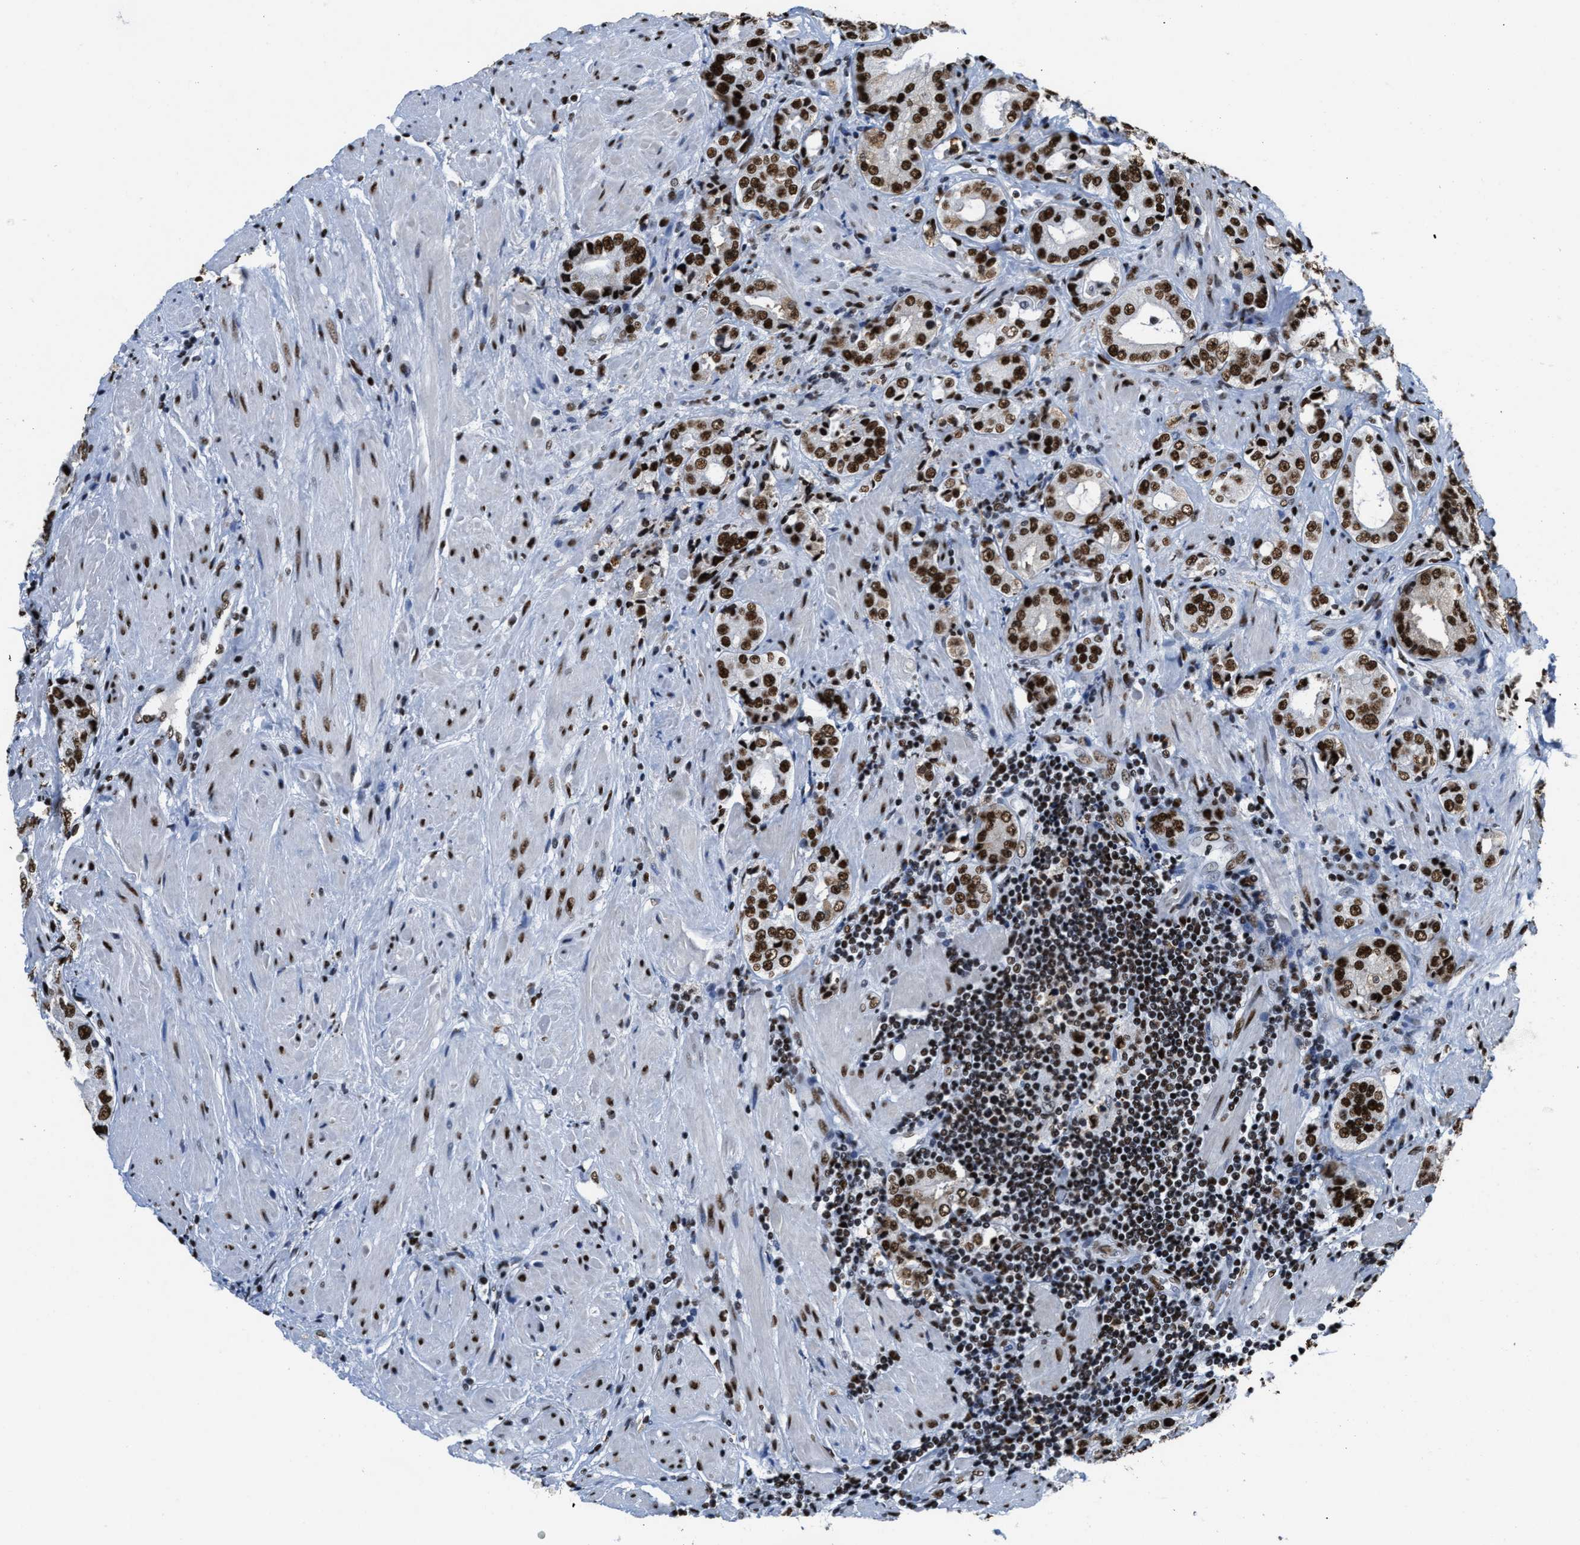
{"staining": {"intensity": "strong", "quantity": ">75%", "location": "nuclear"}, "tissue": "prostate cancer", "cell_type": "Tumor cells", "image_type": "cancer", "snomed": [{"axis": "morphology", "description": "Adenocarcinoma, High grade"}, {"axis": "topography", "description": "Prostate"}], "caption": "Human adenocarcinoma (high-grade) (prostate) stained for a protein (brown) displays strong nuclear positive staining in approximately >75% of tumor cells.", "gene": "SMARCC2", "patient": {"sex": "male", "age": 61}}